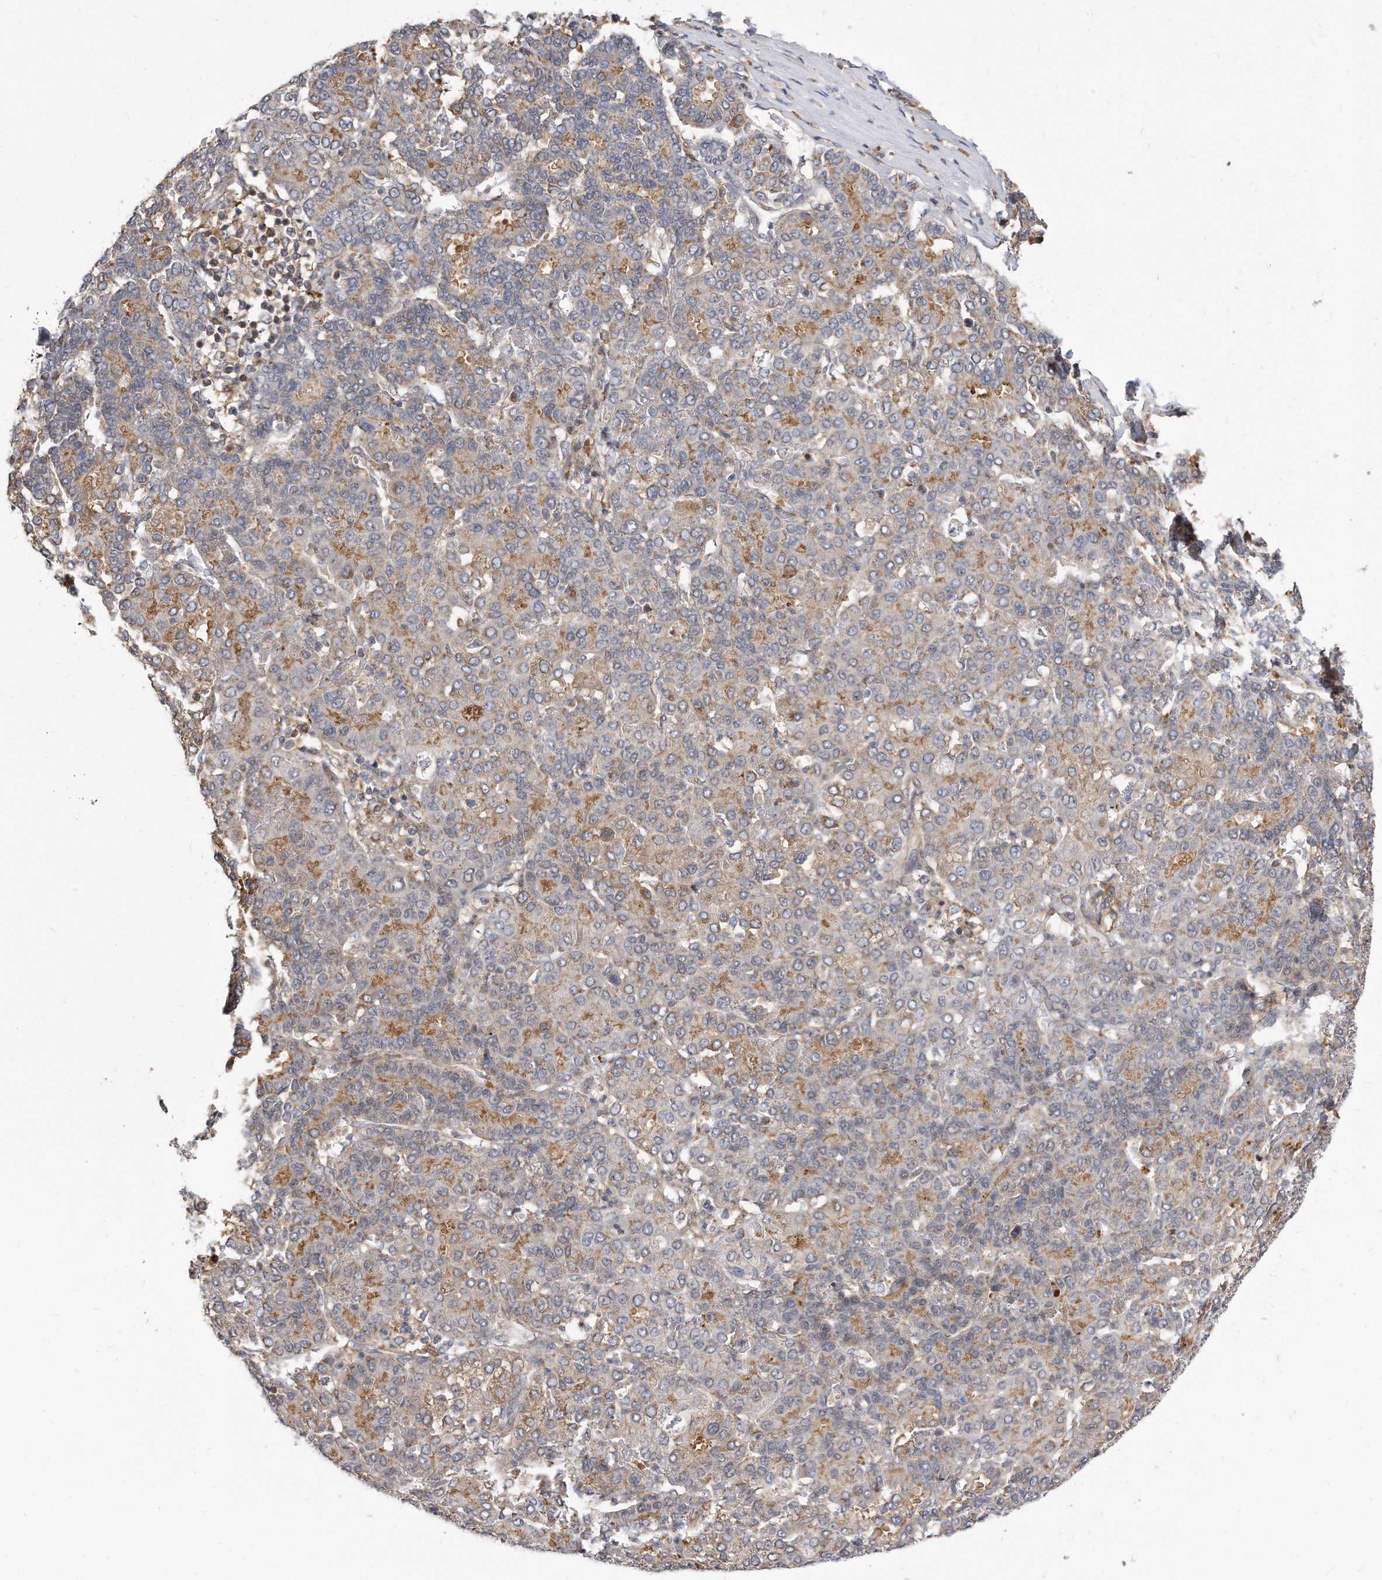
{"staining": {"intensity": "weak", "quantity": "25%-75%", "location": "cytoplasmic/membranous"}, "tissue": "liver cancer", "cell_type": "Tumor cells", "image_type": "cancer", "snomed": [{"axis": "morphology", "description": "Carcinoma, Hepatocellular, NOS"}, {"axis": "topography", "description": "Liver"}], "caption": "A micrograph of human liver cancer stained for a protein exhibits weak cytoplasmic/membranous brown staining in tumor cells.", "gene": "TCP1", "patient": {"sex": "male", "age": 65}}